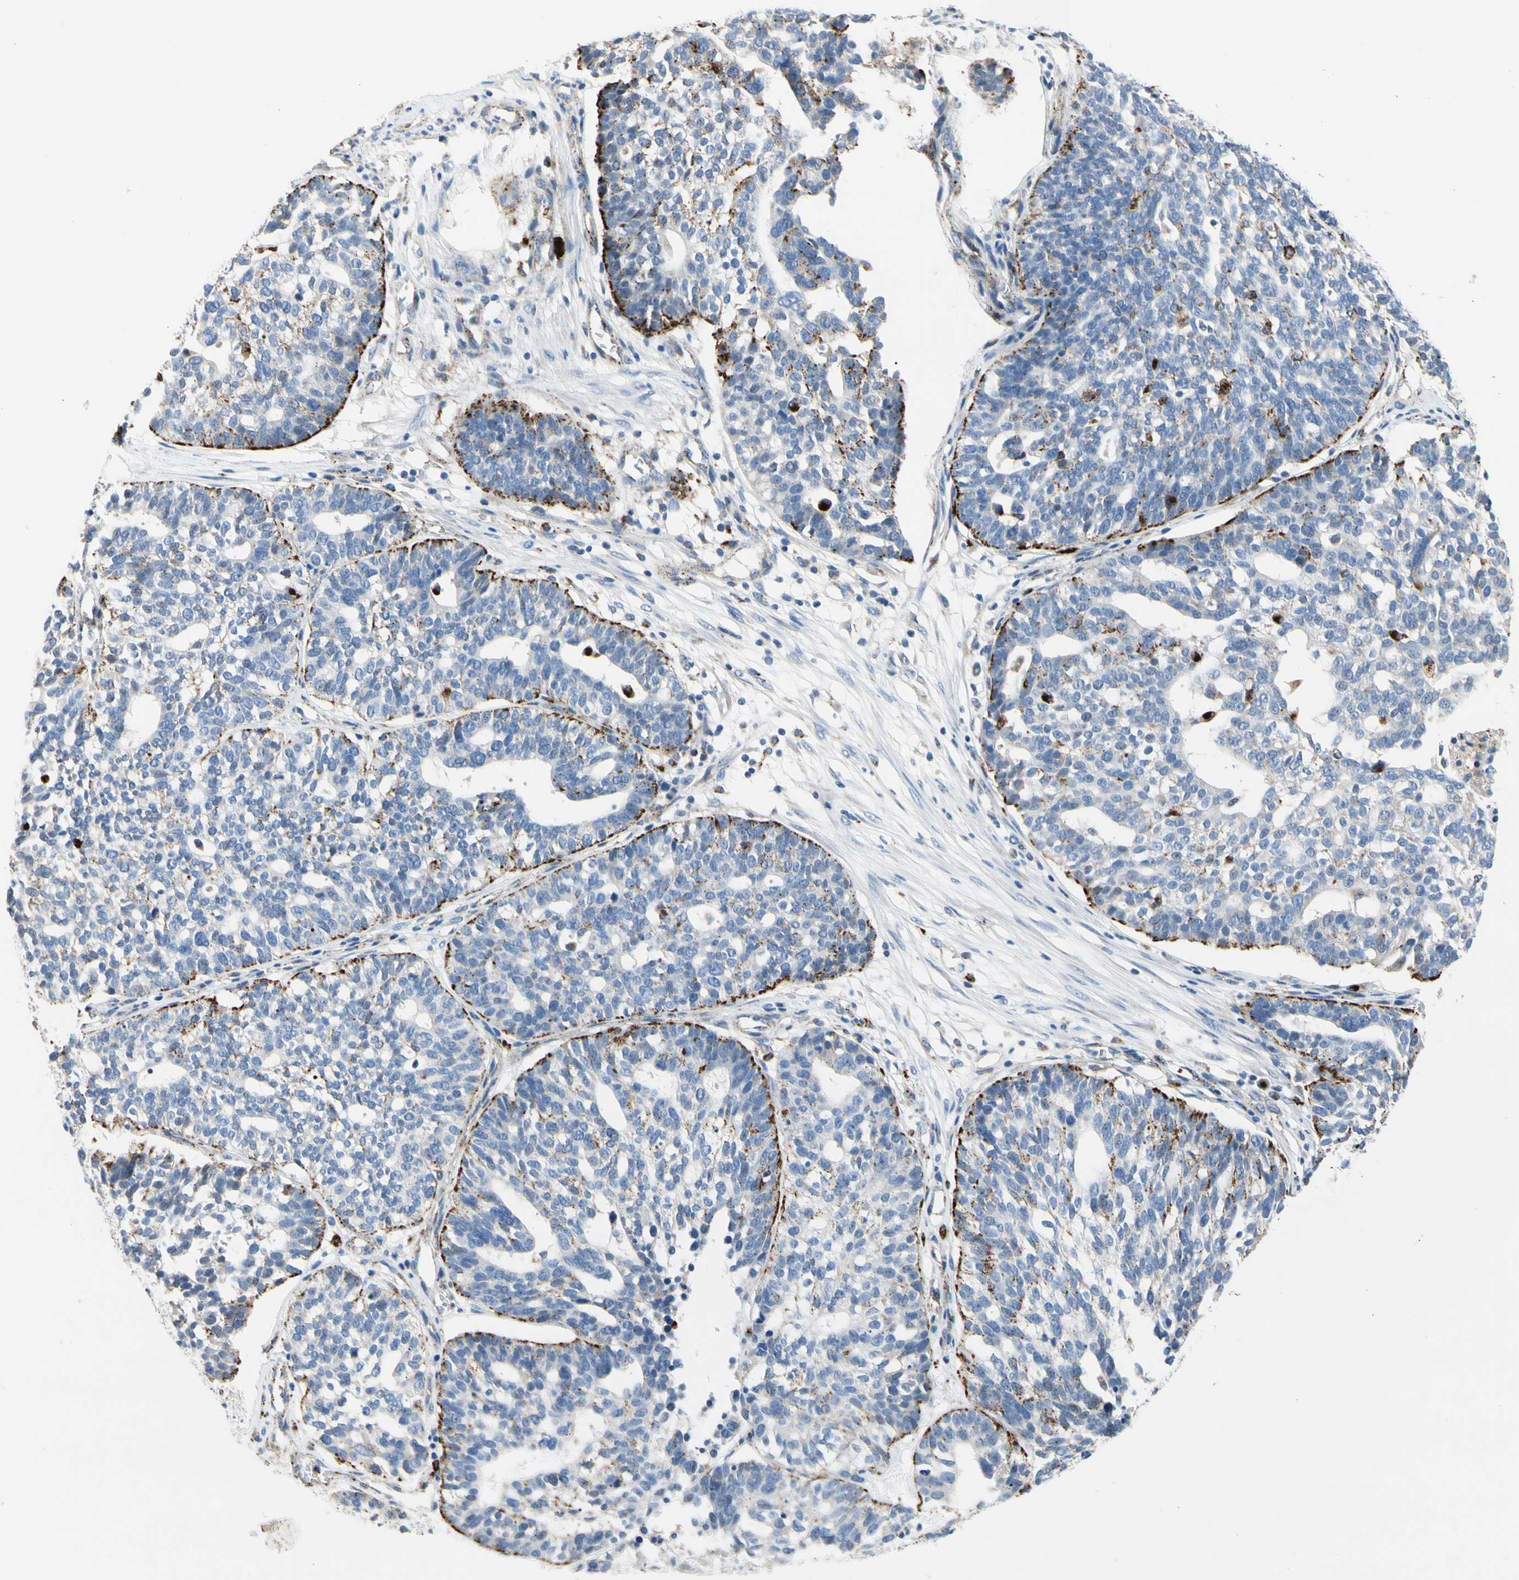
{"staining": {"intensity": "moderate", "quantity": "<25%", "location": "cytoplasmic/membranous"}, "tissue": "ovarian cancer", "cell_type": "Tumor cells", "image_type": "cancer", "snomed": [{"axis": "morphology", "description": "Cystadenocarcinoma, serous, NOS"}, {"axis": "topography", "description": "Ovary"}], "caption": "An immunohistochemistry (IHC) histopathology image of neoplastic tissue is shown. Protein staining in brown labels moderate cytoplasmic/membranous positivity in ovarian cancer (serous cystadenocarcinoma) within tumor cells.", "gene": "RETSAT", "patient": {"sex": "female", "age": 59}}